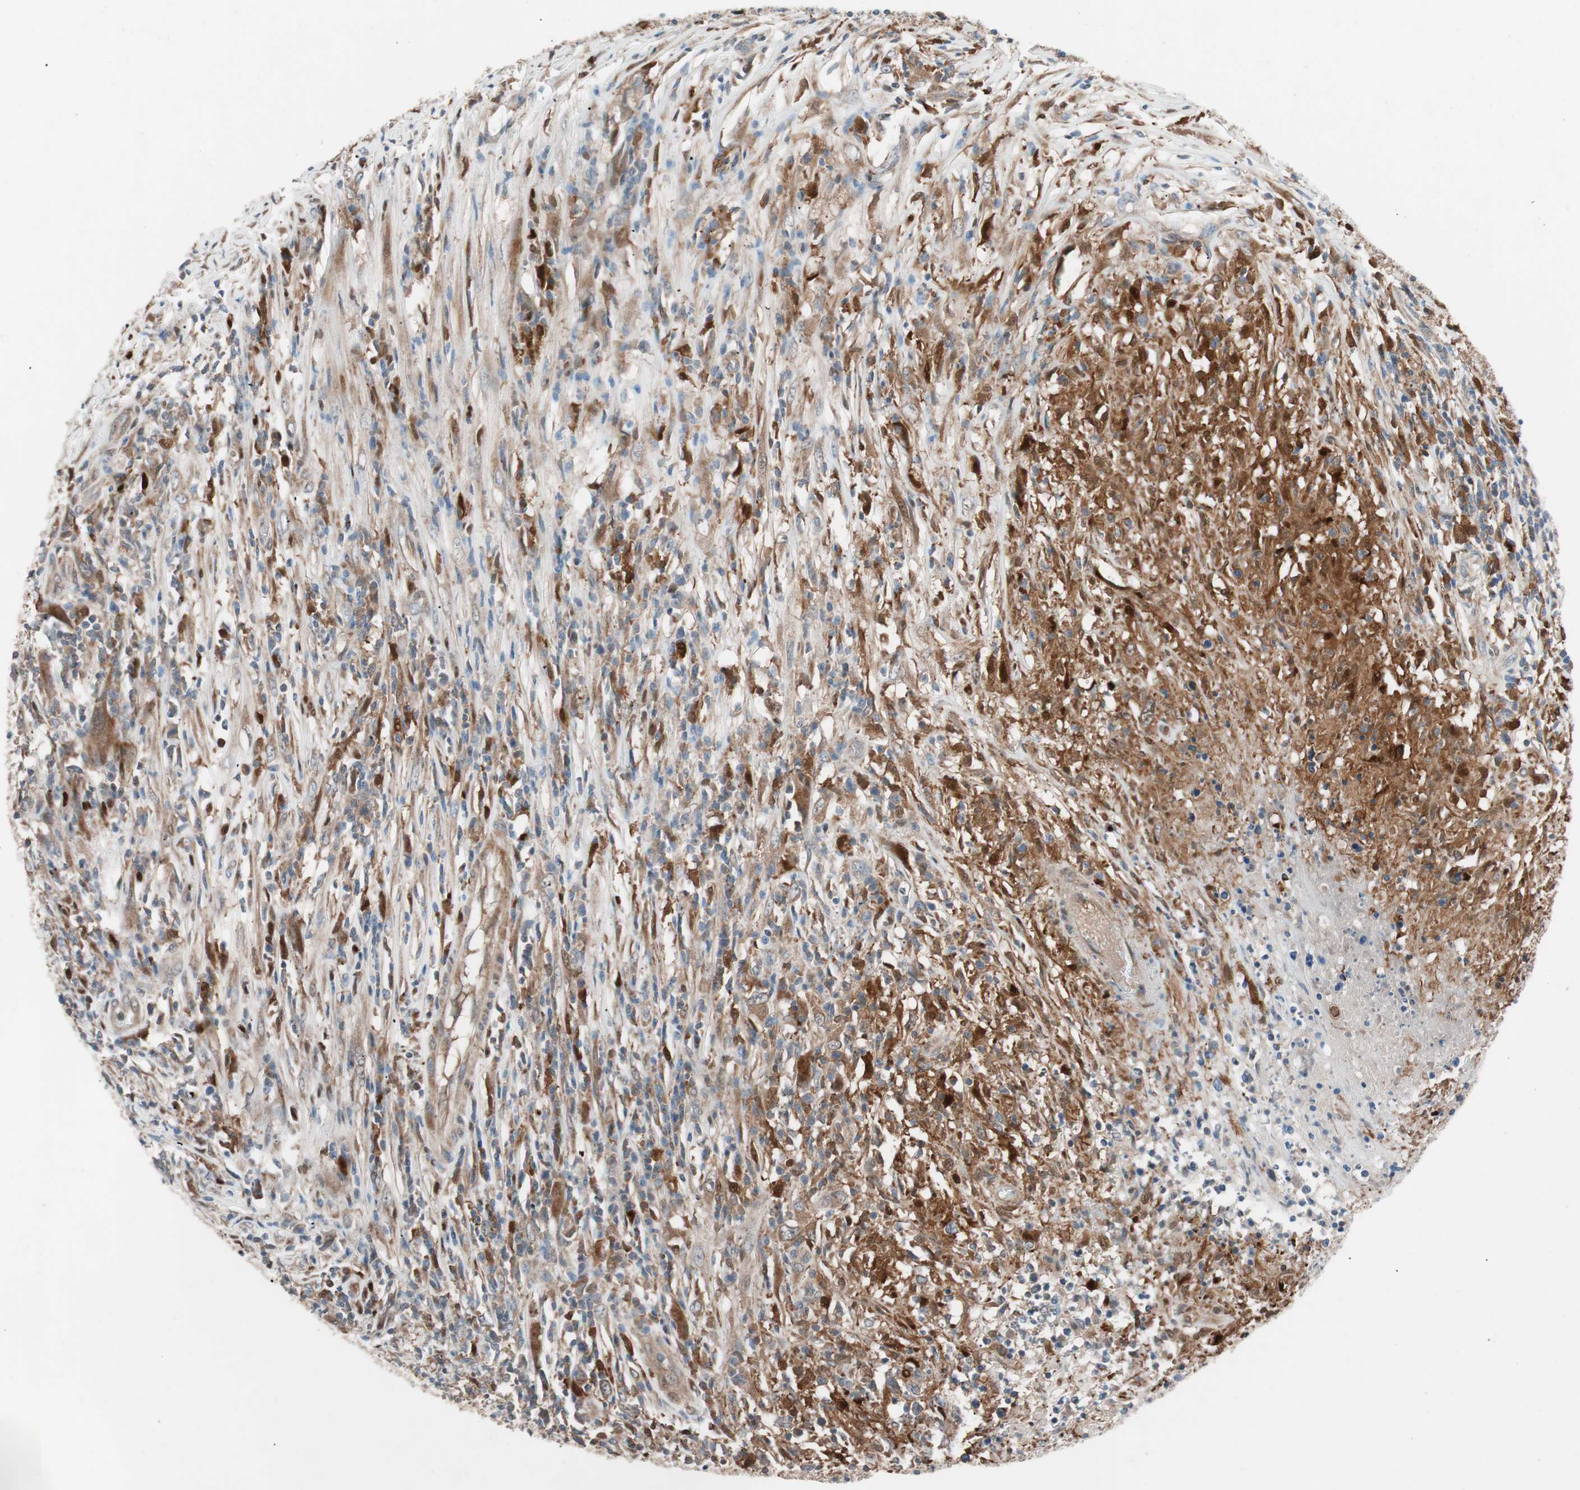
{"staining": {"intensity": "moderate", "quantity": ">75%", "location": "cytoplasmic/membranous"}, "tissue": "lymphoma", "cell_type": "Tumor cells", "image_type": "cancer", "snomed": [{"axis": "morphology", "description": "Malignant lymphoma, non-Hodgkin's type, High grade"}, {"axis": "topography", "description": "Lymph node"}], "caption": "Lymphoma tissue reveals moderate cytoplasmic/membranous expression in about >75% of tumor cells The staining was performed using DAB, with brown indicating positive protein expression. Nuclei are stained blue with hematoxylin.", "gene": "FAAH", "patient": {"sex": "female", "age": 84}}